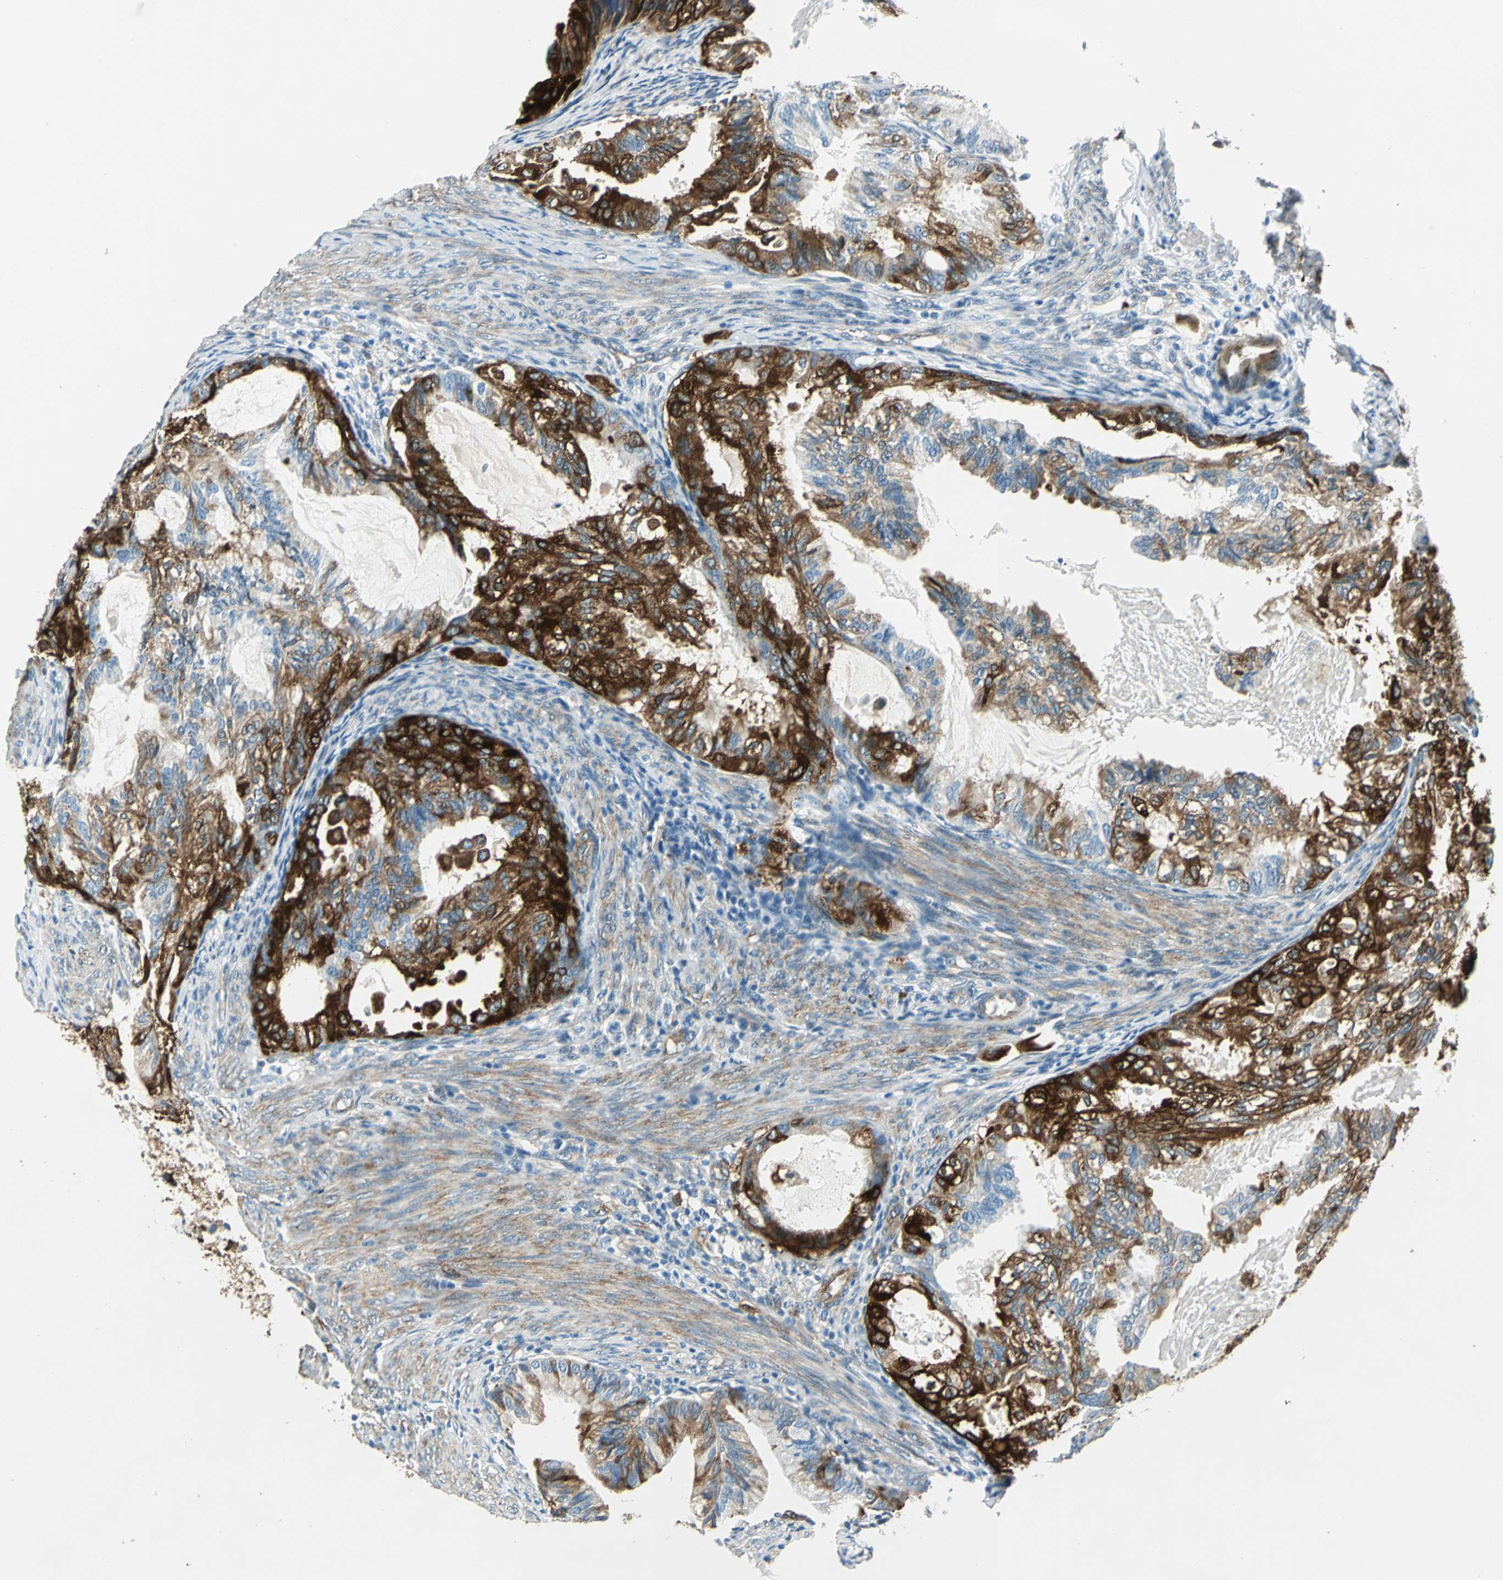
{"staining": {"intensity": "strong", "quantity": ">75%", "location": "cytoplasmic/membranous"}, "tissue": "cervical cancer", "cell_type": "Tumor cells", "image_type": "cancer", "snomed": [{"axis": "morphology", "description": "Normal tissue, NOS"}, {"axis": "morphology", "description": "Adenocarcinoma, NOS"}, {"axis": "topography", "description": "Cervix"}, {"axis": "topography", "description": "Endometrium"}], "caption": "Immunohistochemistry (IHC) photomicrograph of neoplastic tissue: human cervical adenocarcinoma stained using immunohistochemistry exhibits high levels of strong protein expression localized specifically in the cytoplasmic/membranous of tumor cells, appearing as a cytoplasmic/membranous brown color.", "gene": "HSPB1", "patient": {"sex": "female", "age": 86}}